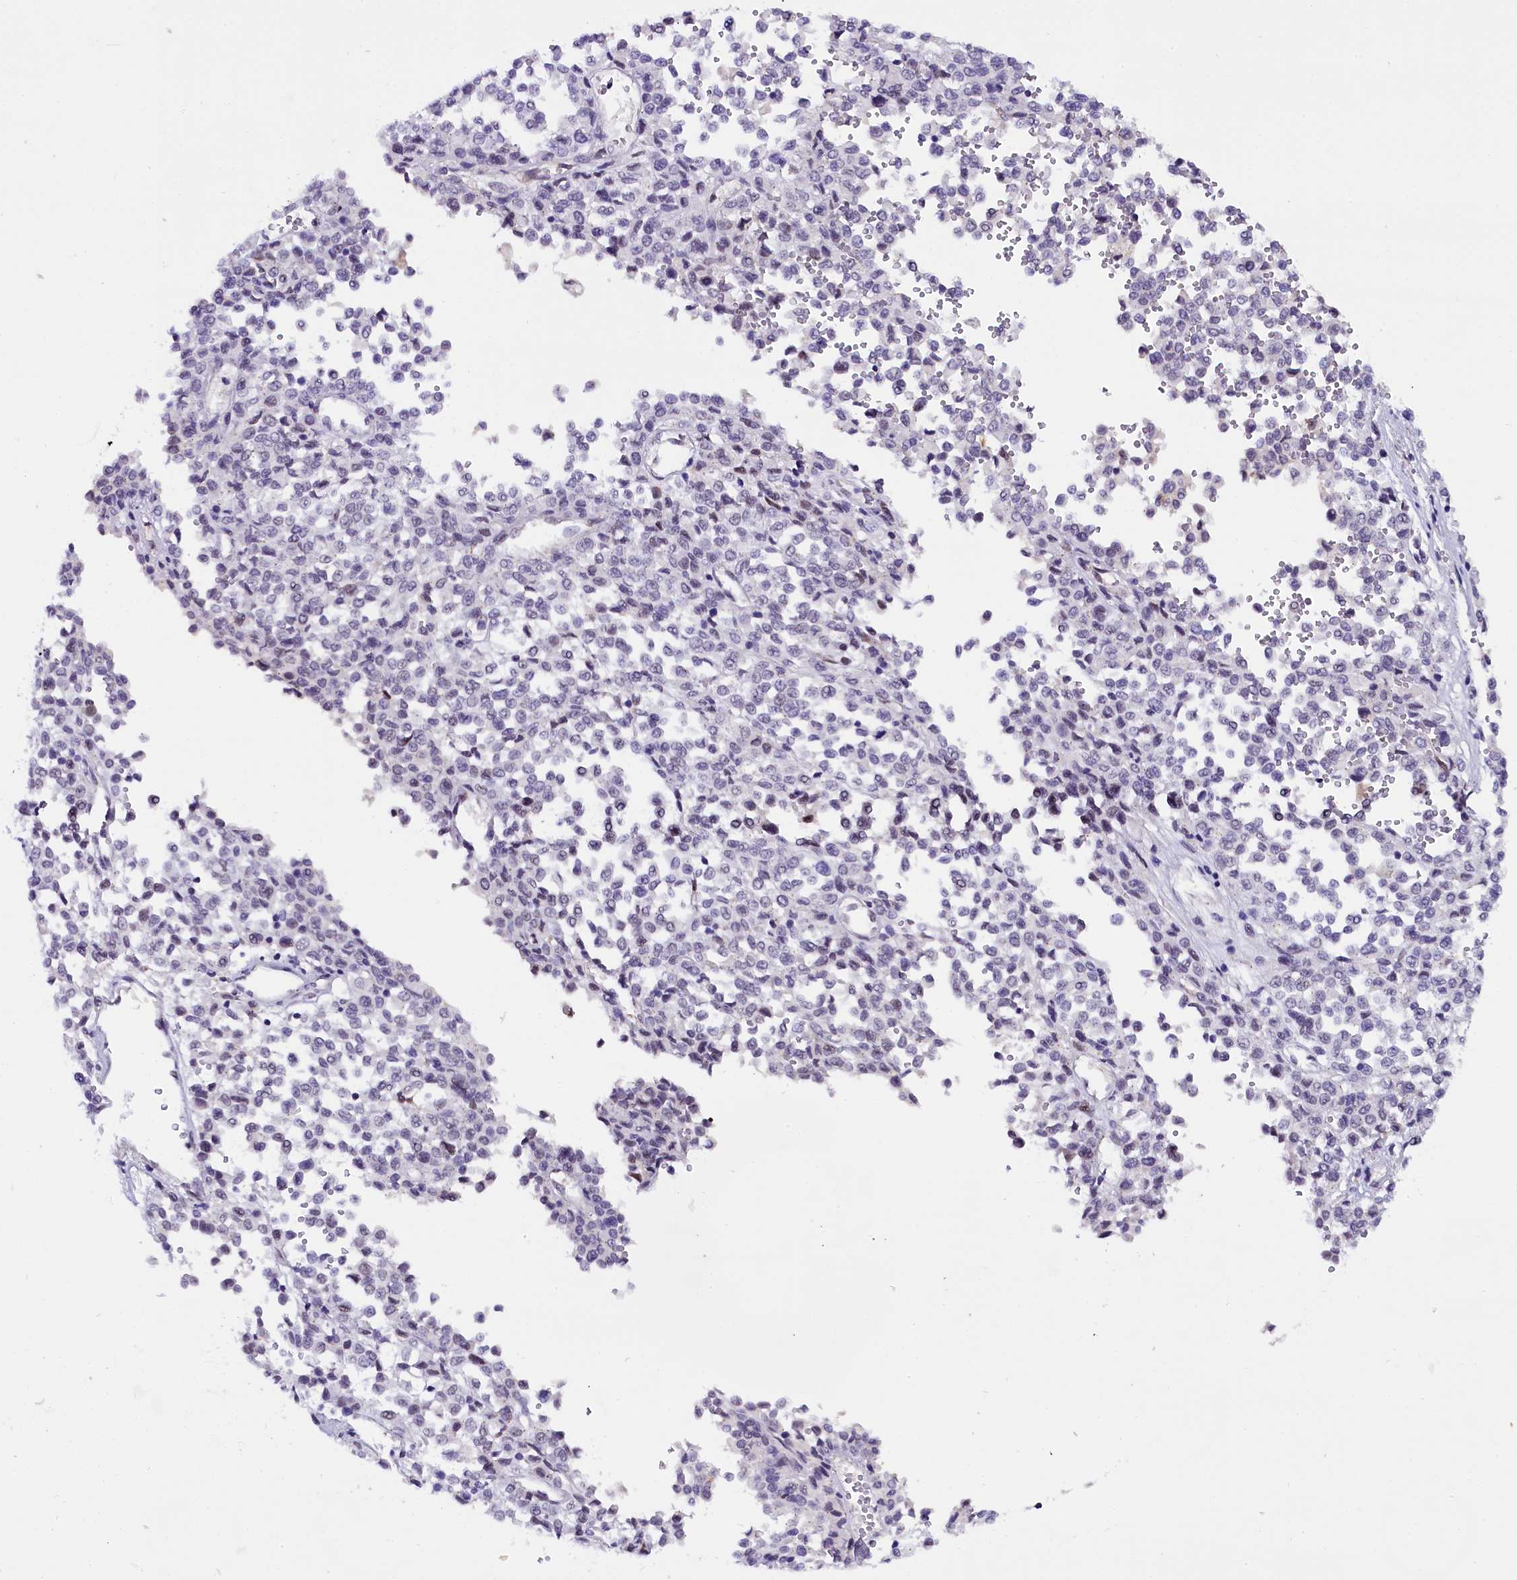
{"staining": {"intensity": "negative", "quantity": "none", "location": "none"}, "tissue": "melanoma", "cell_type": "Tumor cells", "image_type": "cancer", "snomed": [{"axis": "morphology", "description": "Malignant melanoma, Metastatic site"}, {"axis": "topography", "description": "Pancreas"}], "caption": "High magnification brightfield microscopy of melanoma stained with DAB (3,3'-diaminobenzidine) (brown) and counterstained with hematoxylin (blue): tumor cells show no significant positivity.", "gene": "IQCN", "patient": {"sex": "female", "age": 30}}